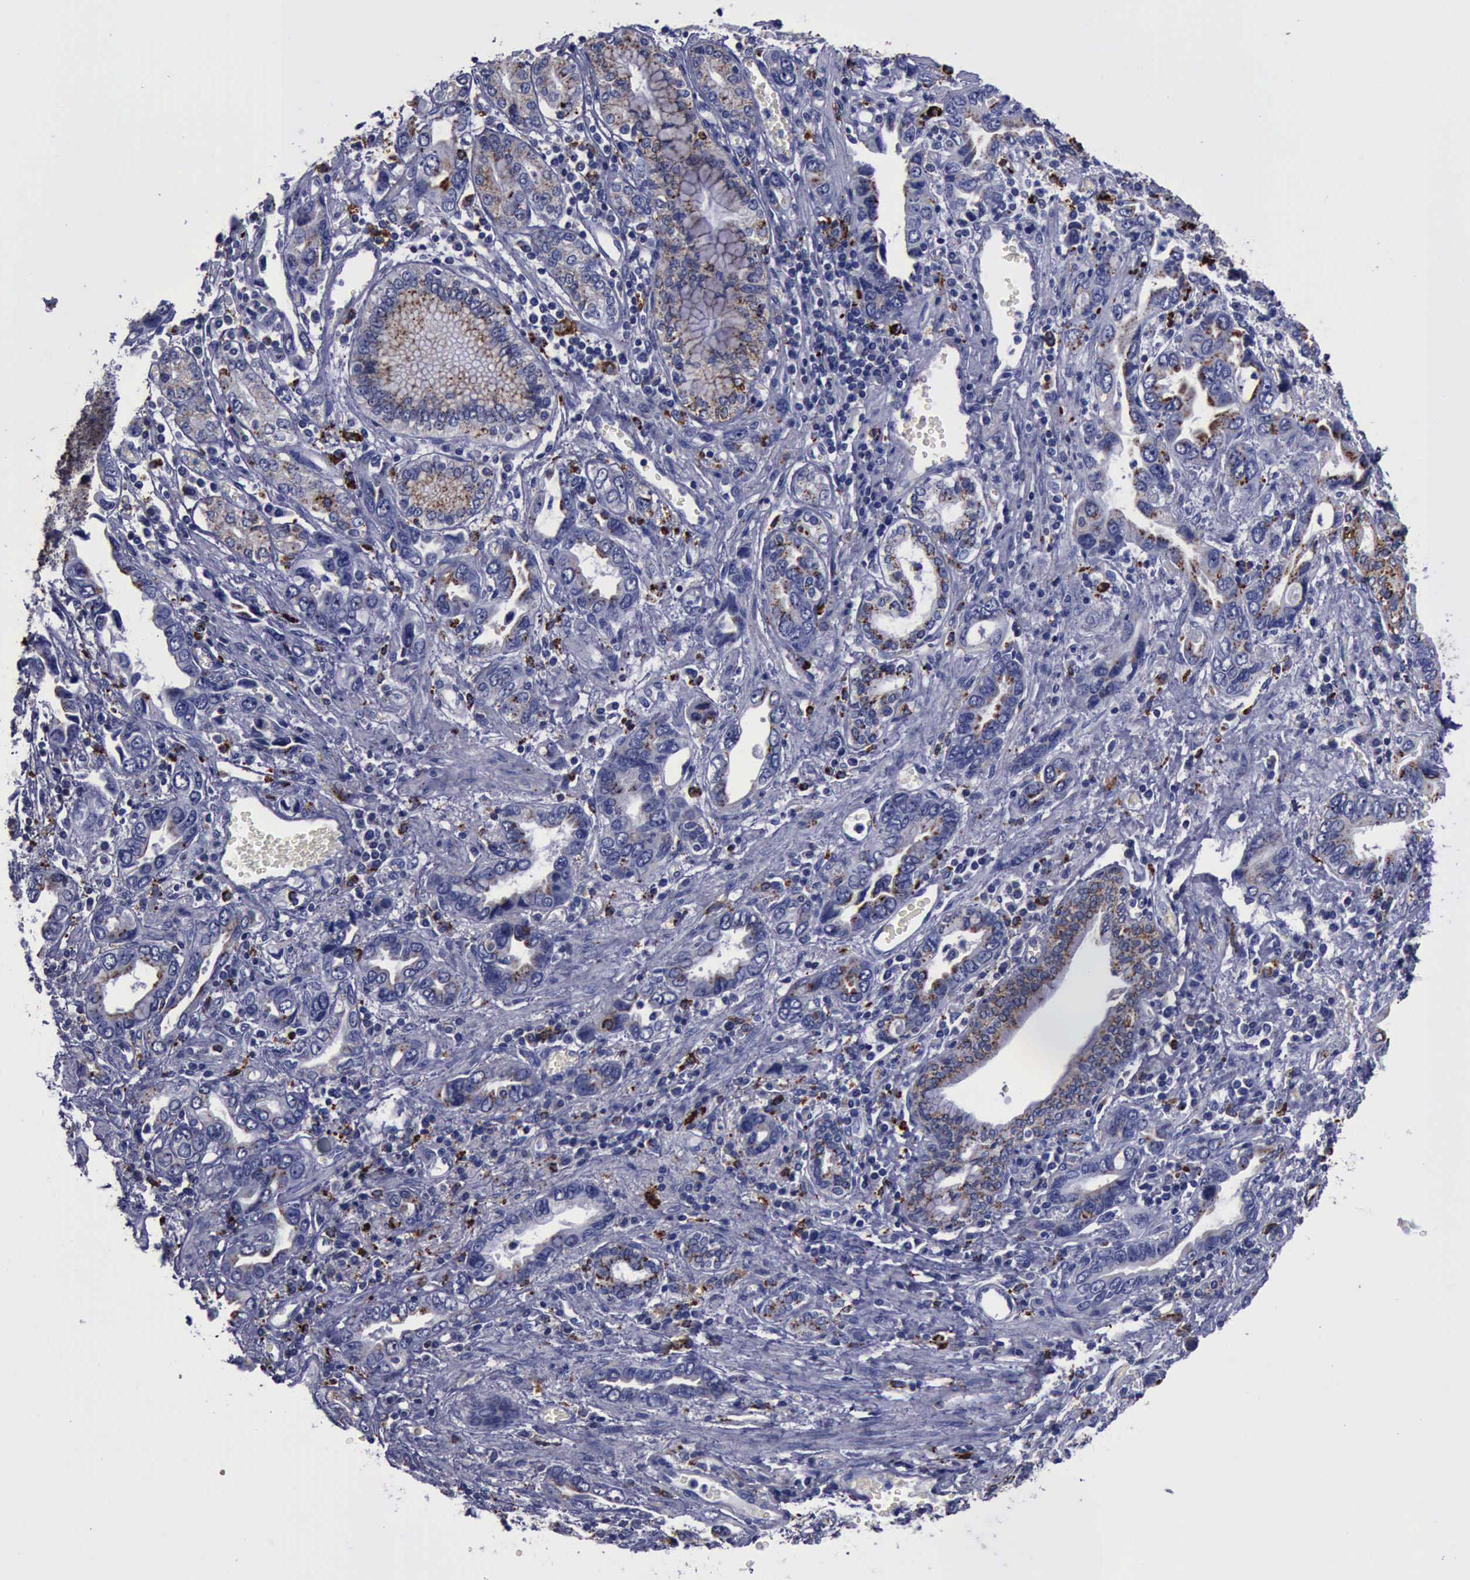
{"staining": {"intensity": "moderate", "quantity": "<25%", "location": "cytoplasmic/membranous"}, "tissue": "stomach cancer", "cell_type": "Tumor cells", "image_type": "cancer", "snomed": [{"axis": "morphology", "description": "Adenocarcinoma, NOS"}, {"axis": "topography", "description": "Stomach"}], "caption": "Tumor cells reveal low levels of moderate cytoplasmic/membranous staining in approximately <25% of cells in stomach cancer (adenocarcinoma).", "gene": "CTSD", "patient": {"sex": "male", "age": 78}}